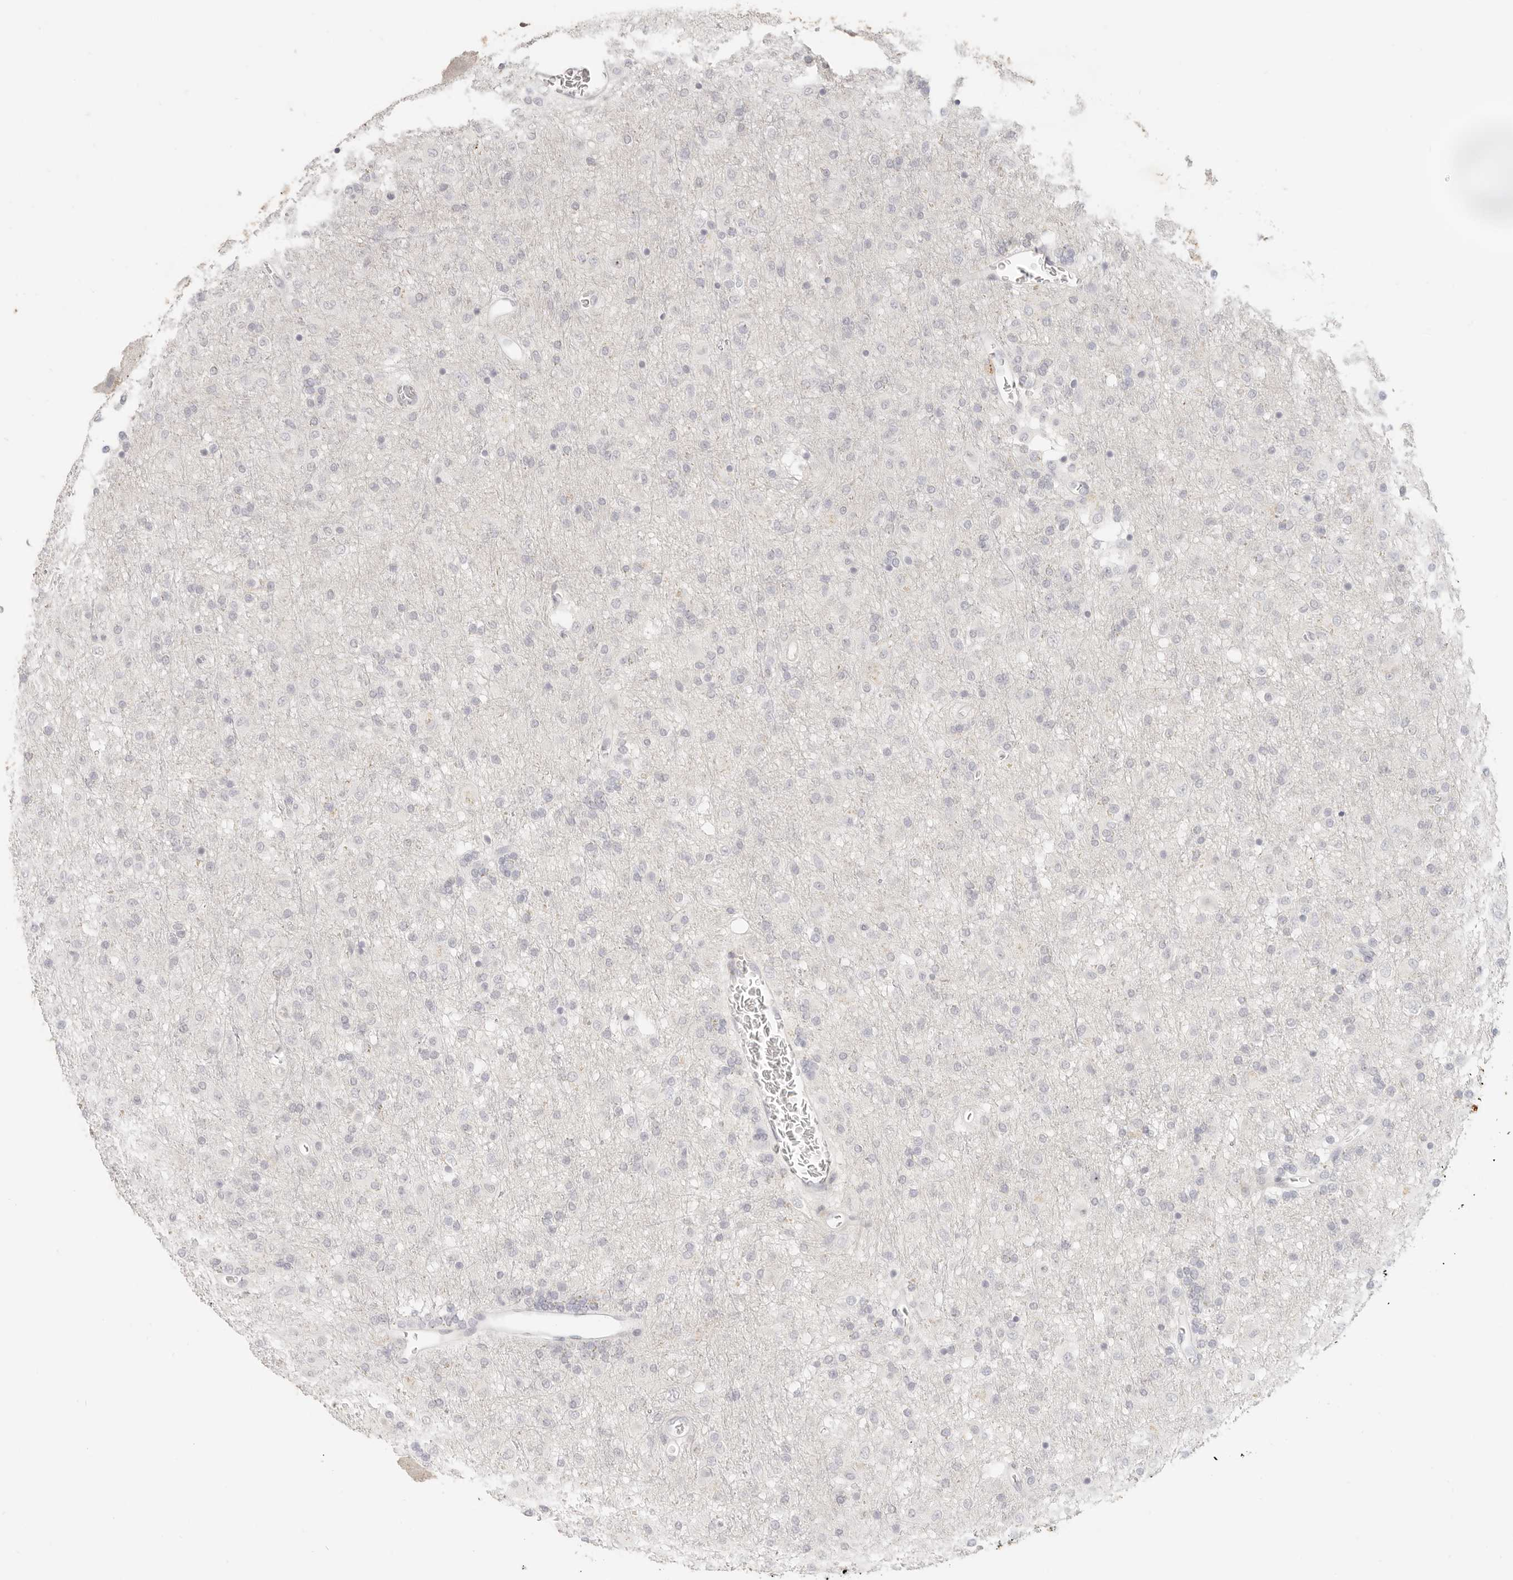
{"staining": {"intensity": "negative", "quantity": "none", "location": "none"}, "tissue": "glioma", "cell_type": "Tumor cells", "image_type": "cancer", "snomed": [{"axis": "morphology", "description": "Glioma, malignant, Low grade"}, {"axis": "topography", "description": "Brain"}], "caption": "Photomicrograph shows no significant protein staining in tumor cells of glioma.", "gene": "EPCAM", "patient": {"sex": "male", "age": 65}}